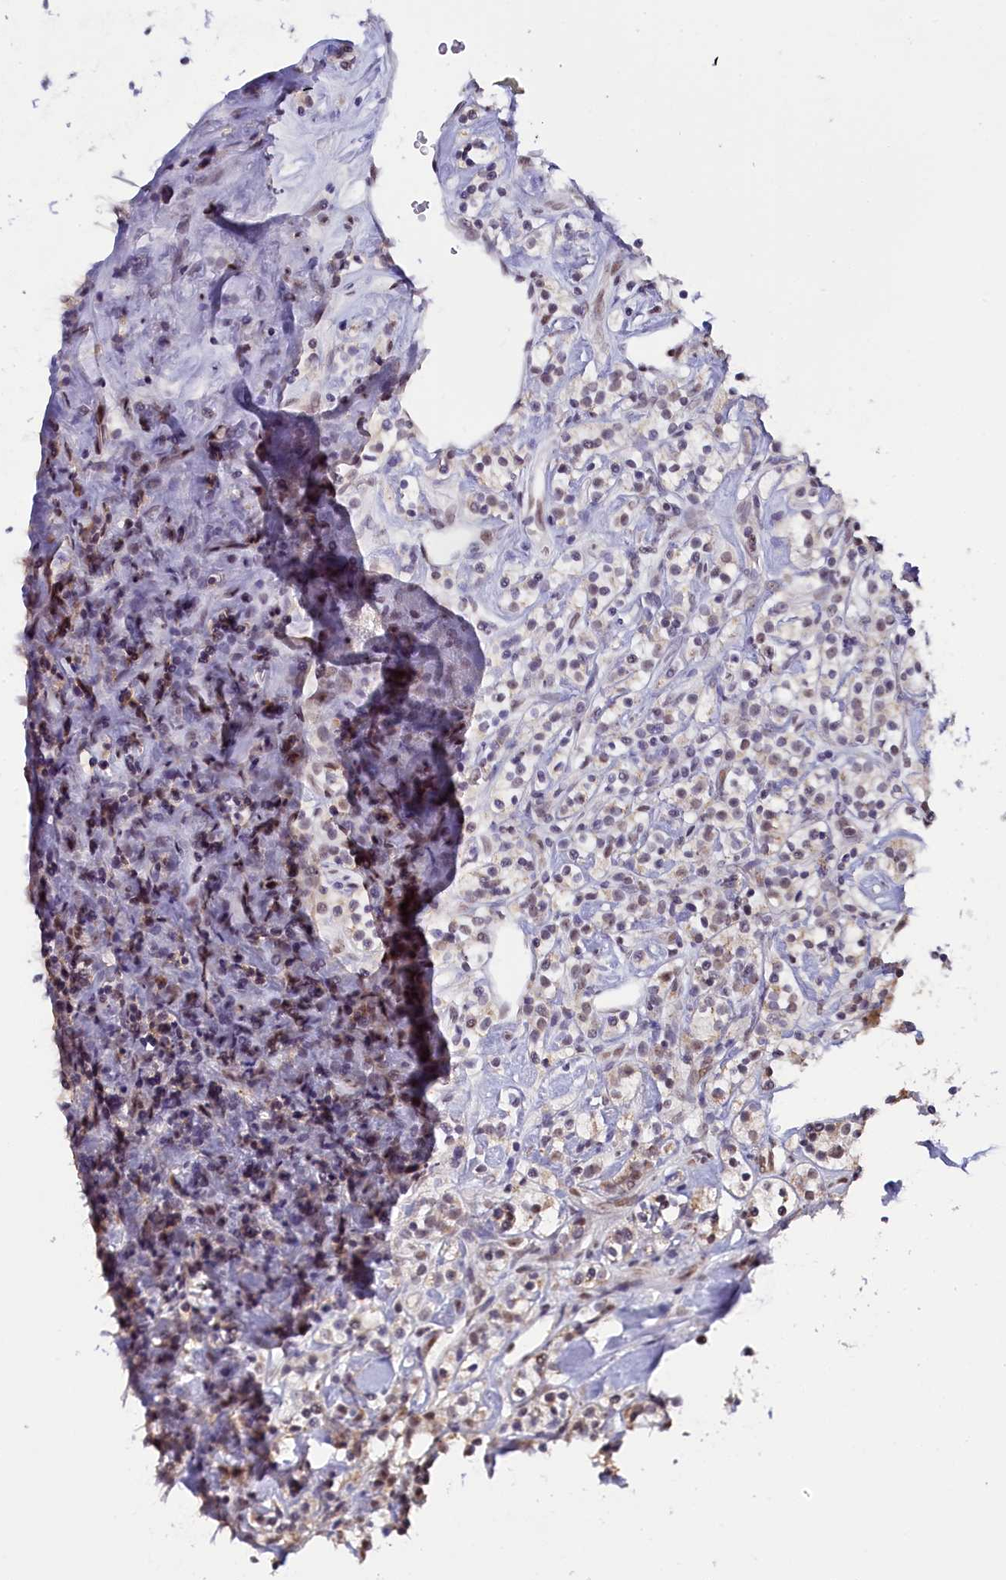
{"staining": {"intensity": "weak", "quantity": "25%-75%", "location": "nuclear"}, "tissue": "renal cancer", "cell_type": "Tumor cells", "image_type": "cancer", "snomed": [{"axis": "morphology", "description": "Adenocarcinoma, NOS"}, {"axis": "topography", "description": "Kidney"}], "caption": "Protein expression analysis of human renal cancer (adenocarcinoma) reveals weak nuclear staining in about 25%-75% of tumor cells. Immunohistochemistry (ihc) stains the protein in brown and the nuclei are stained blue.", "gene": "NCBP1", "patient": {"sex": "male", "age": 77}}